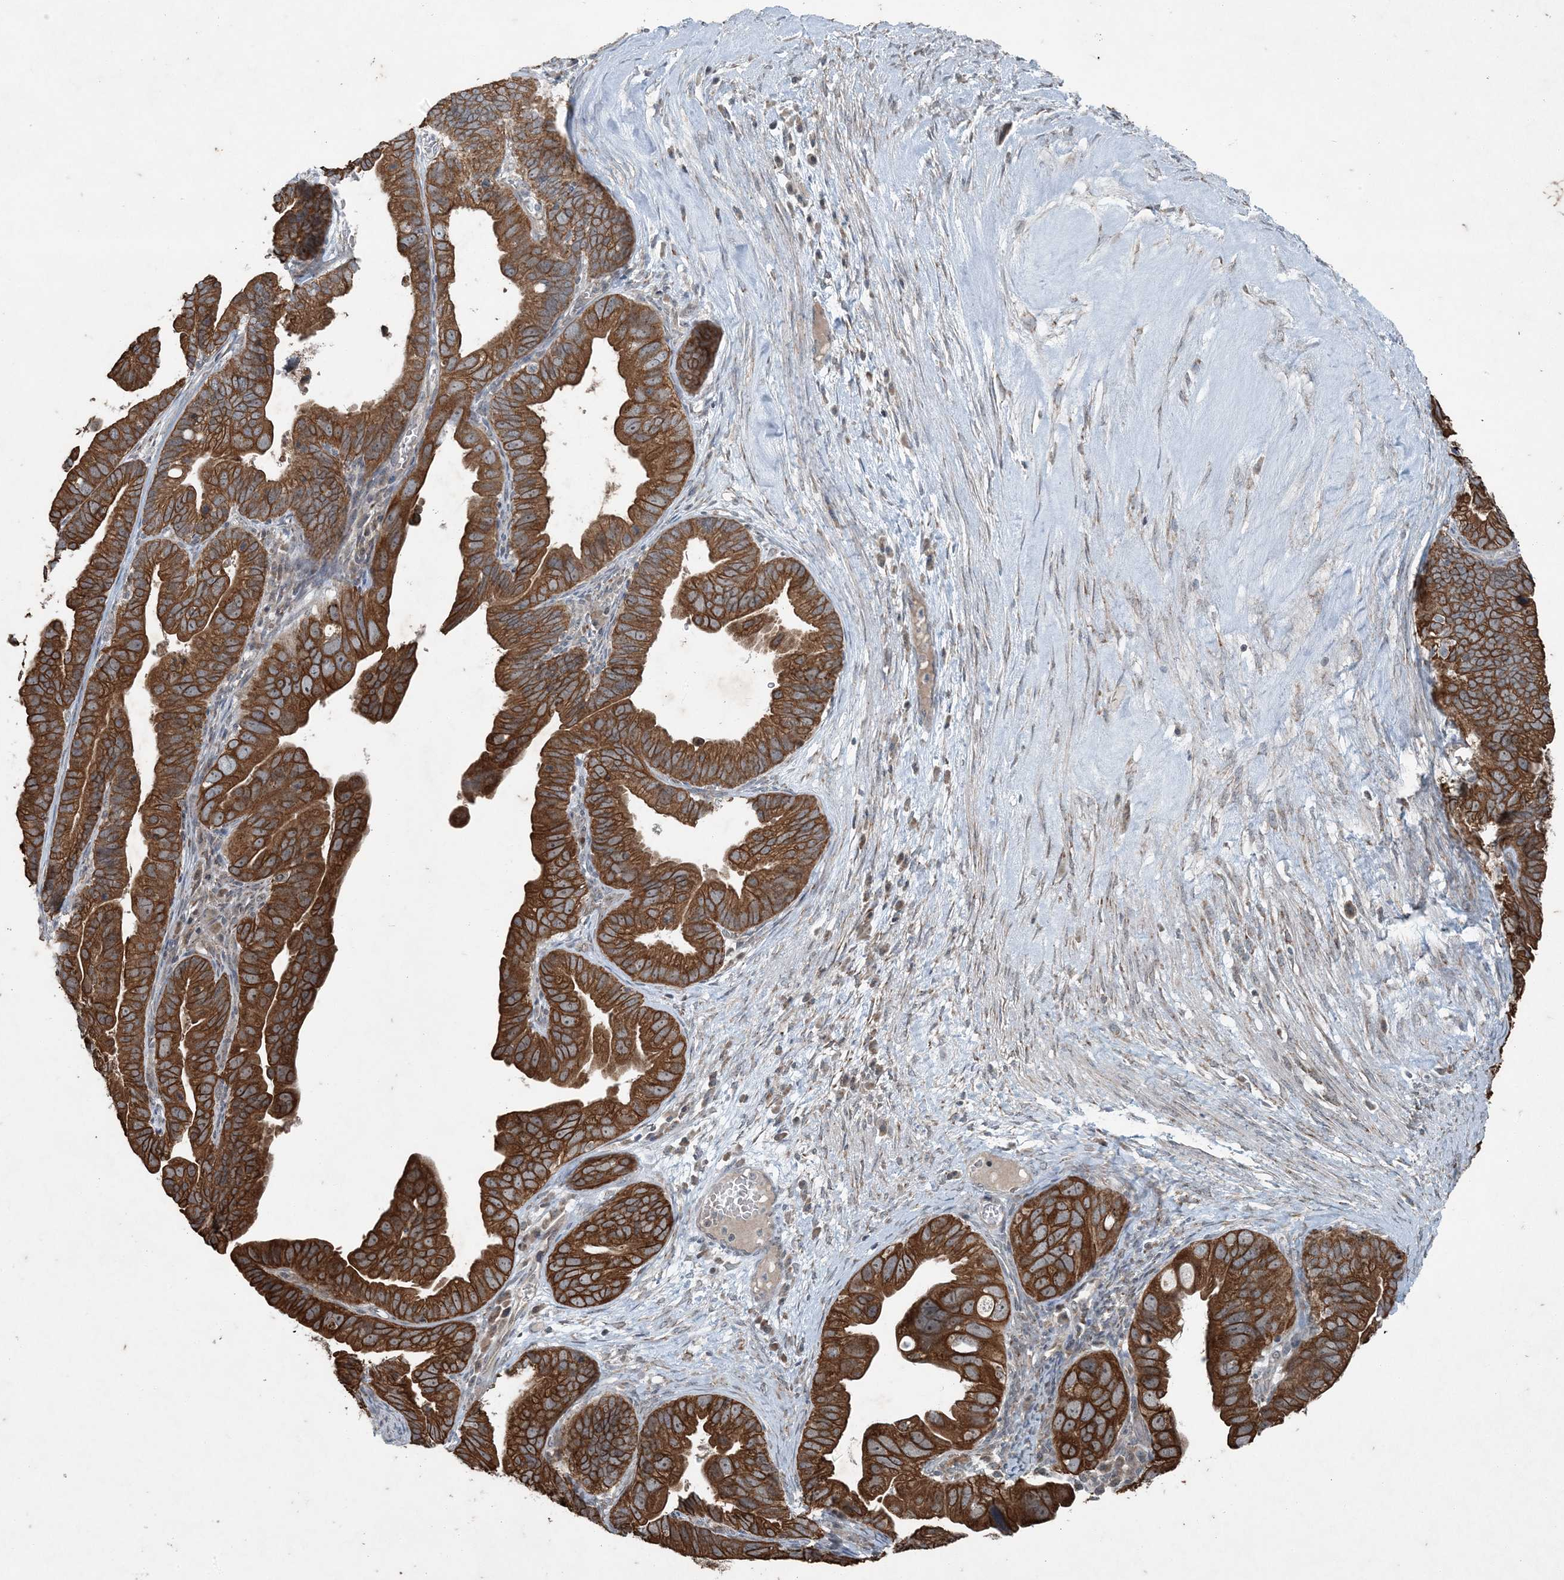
{"staining": {"intensity": "moderate", "quantity": ">75%", "location": "cytoplasmic/membranous"}, "tissue": "ovarian cancer", "cell_type": "Tumor cells", "image_type": "cancer", "snomed": [{"axis": "morphology", "description": "Cystadenocarcinoma, serous, NOS"}, {"axis": "topography", "description": "Ovary"}], "caption": "Protein expression analysis of human serous cystadenocarcinoma (ovarian) reveals moderate cytoplasmic/membranous expression in about >75% of tumor cells. (Stains: DAB (3,3'-diaminobenzidine) in brown, nuclei in blue, Microscopy: brightfield microscopy at high magnification).", "gene": "PC", "patient": {"sex": "female", "age": 56}}